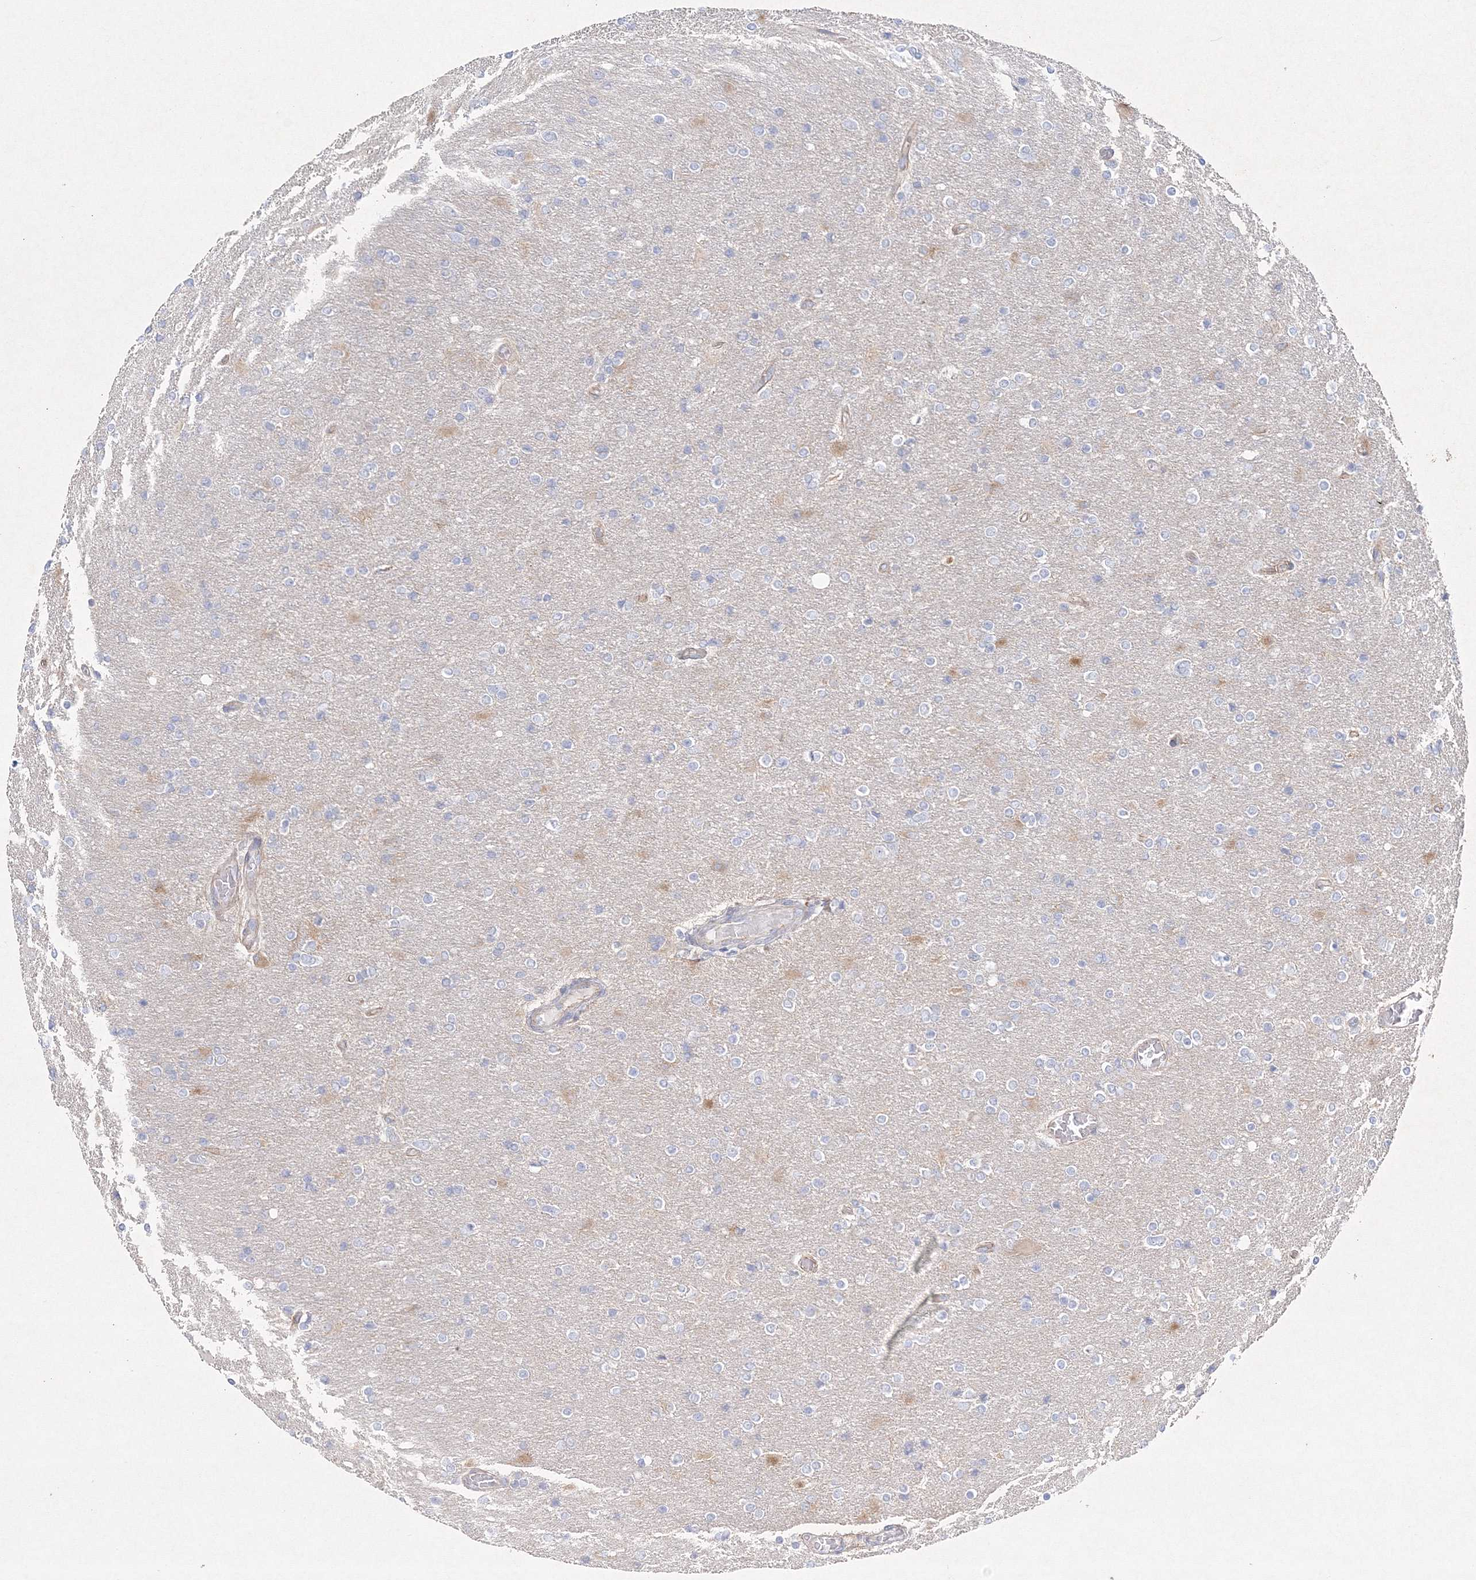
{"staining": {"intensity": "negative", "quantity": "none", "location": "none"}, "tissue": "glioma", "cell_type": "Tumor cells", "image_type": "cancer", "snomed": [{"axis": "morphology", "description": "Glioma, malignant, High grade"}, {"axis": "topography", "description": "Cerebral cortex"}], "caption": "The immunohistochemistry (IHC) photomicrograph has no significant expression in tumor cells of malignant glioma (high-grade) tissue.", "gene": "NAA40", "patient": {"sex": "female", "age": 36}}